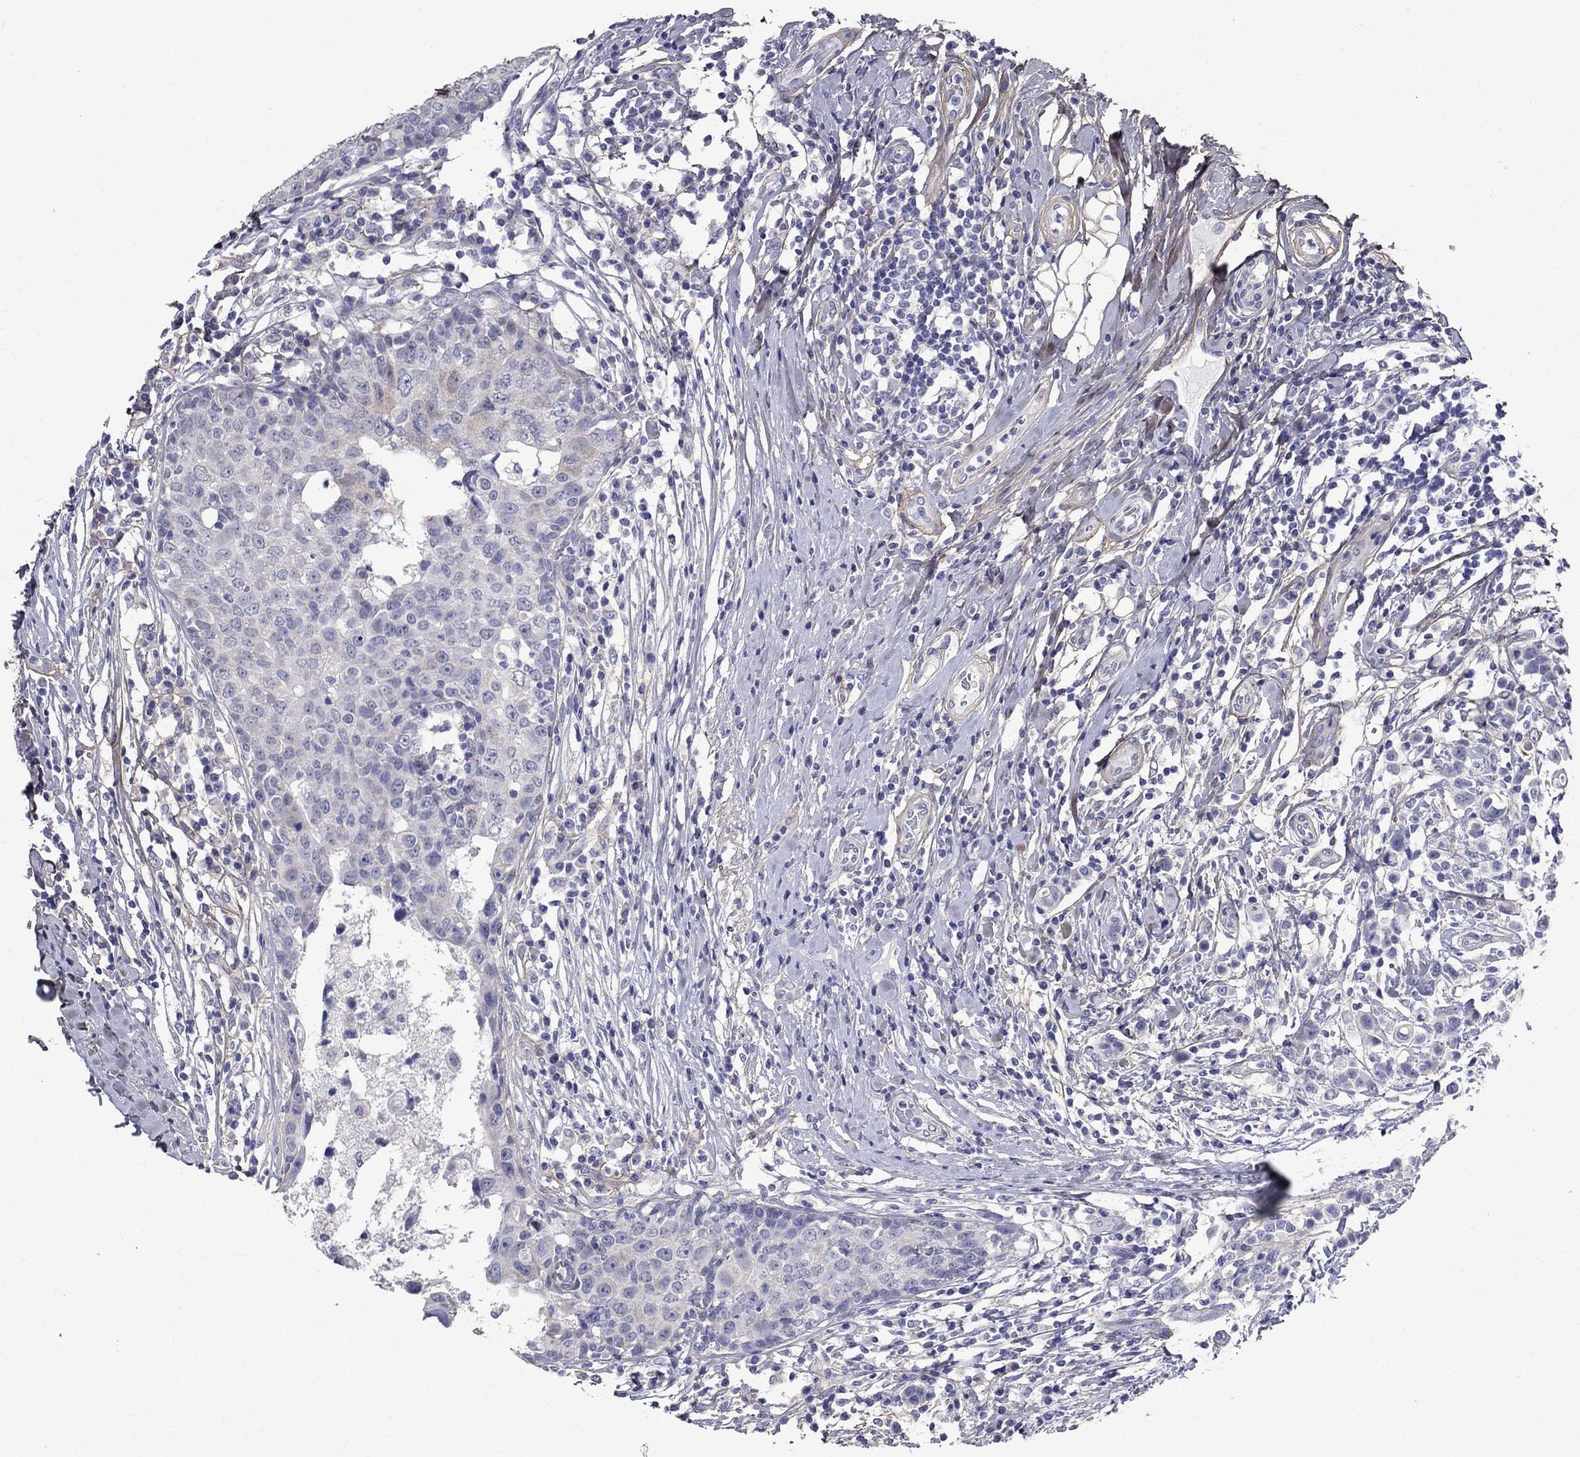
{"staining": {"intensity": "weak", "quantity": "<25%", "location": "cytoplasmic/membranous"}, "tissue": "breast cancer", "cell_type": "Tumor cells", "image_type": "cancer", "snomed": [{"axis": "morphology", "description": "Duct carcinoma"}, {"axis": "topography", "description": "Breast"}], "caption": "This is an immunohistochemistry histopathology image of human breast infiltrating ductal carcinoma. There is no positivity in tumor cells.", "gene": "ANXA10", "patient": {"sex": "female", "age": 27}}